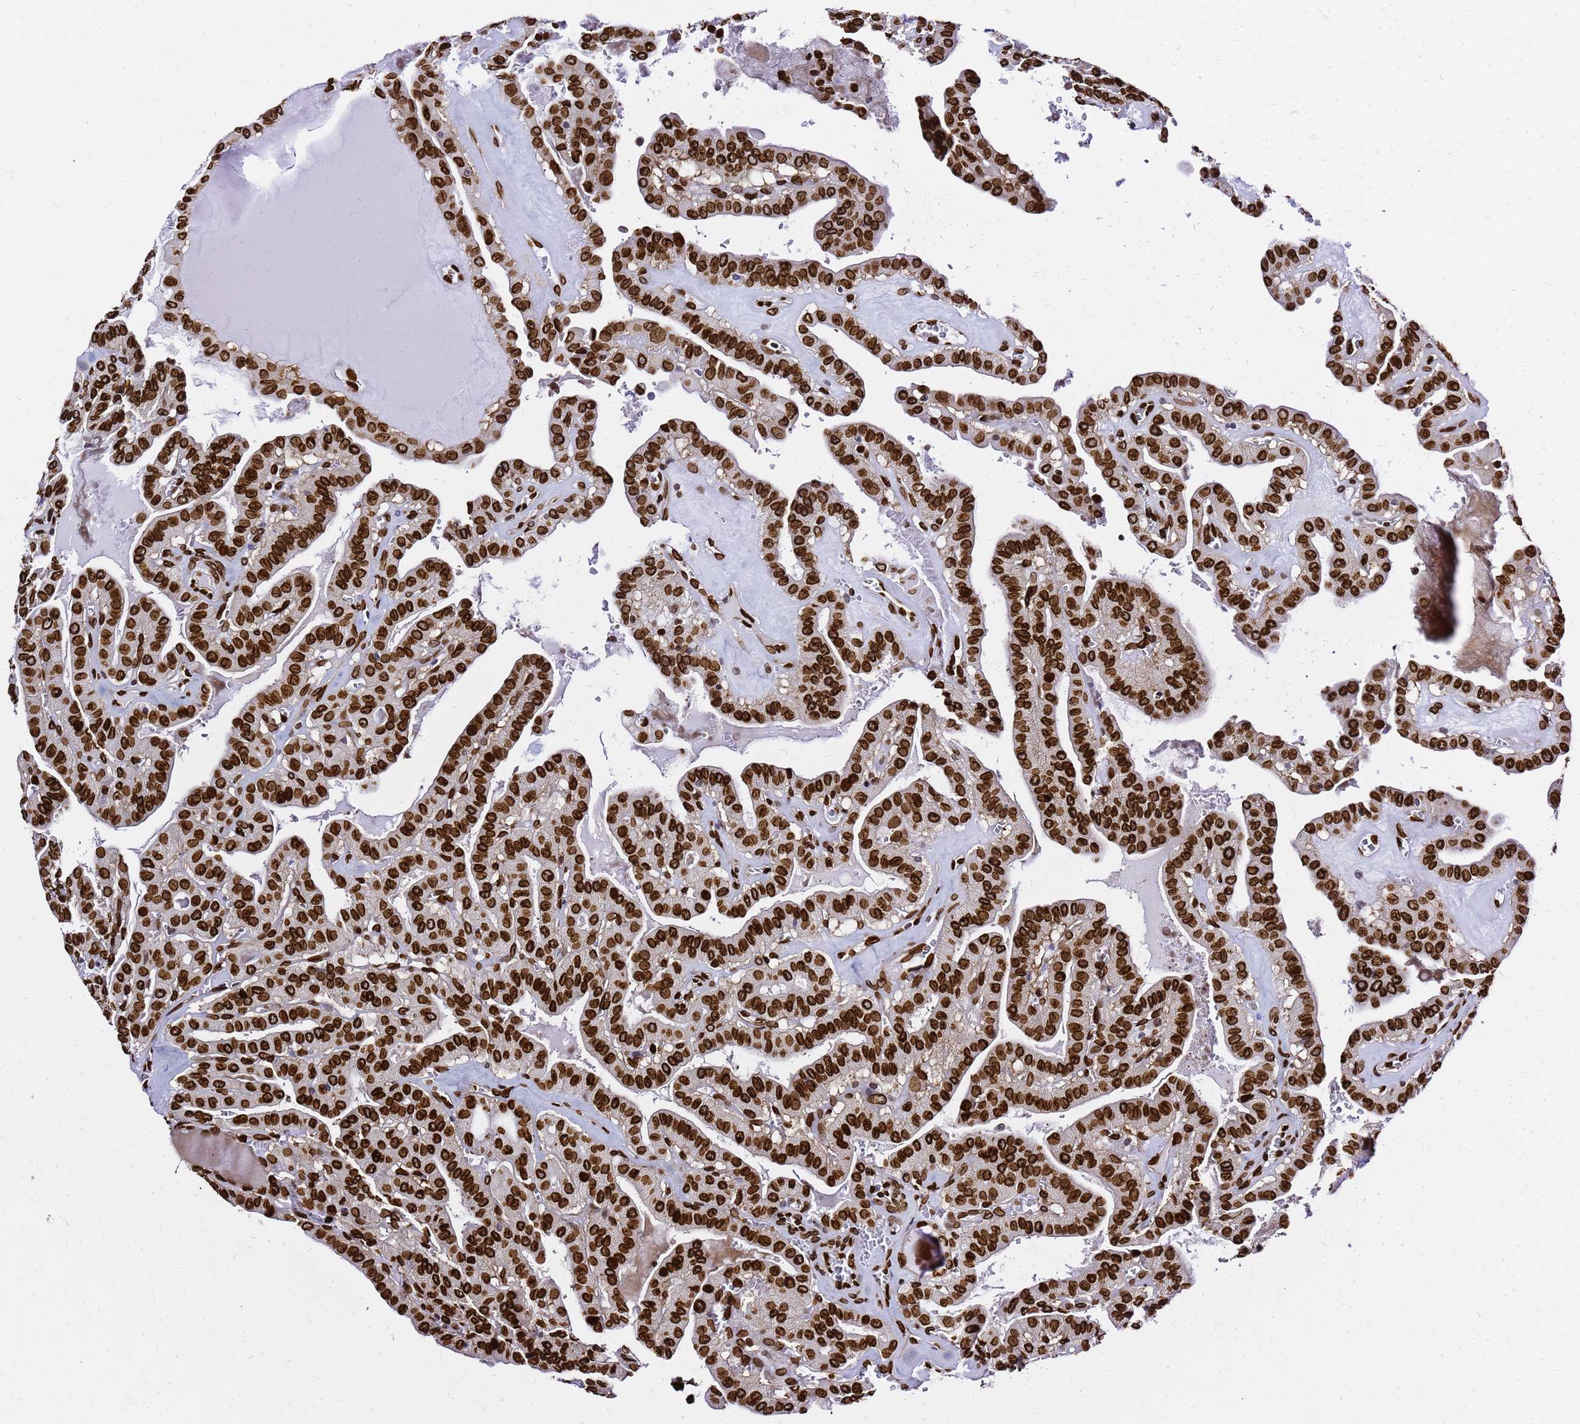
{"staining": {"intensity": "strong", "quantity": ">75%", "location": "cytoplasmic/membranous,nuclear"}, "tissue": "thyroid cancer", "cell_type": "Tumor cells", "image_type": "cancer", "snomed": [{"axis": "morphology", "description": "Papillary adenocarcinoma, NOS"}, {"axis": "topography", "description": "Thyroid gland"}], "caption": "A high-resolution micrograph shows immunohistochemistry staining of thyroid cancer, which shows strong cytoplasmic/membranous and nuclear expression in approximately >75% of tumor cells. (DAB IHC, brown staining for protein, blue staining for nuclei).", "gene": "C6orf141", "patient": {"sex": "male", "age": 52}}